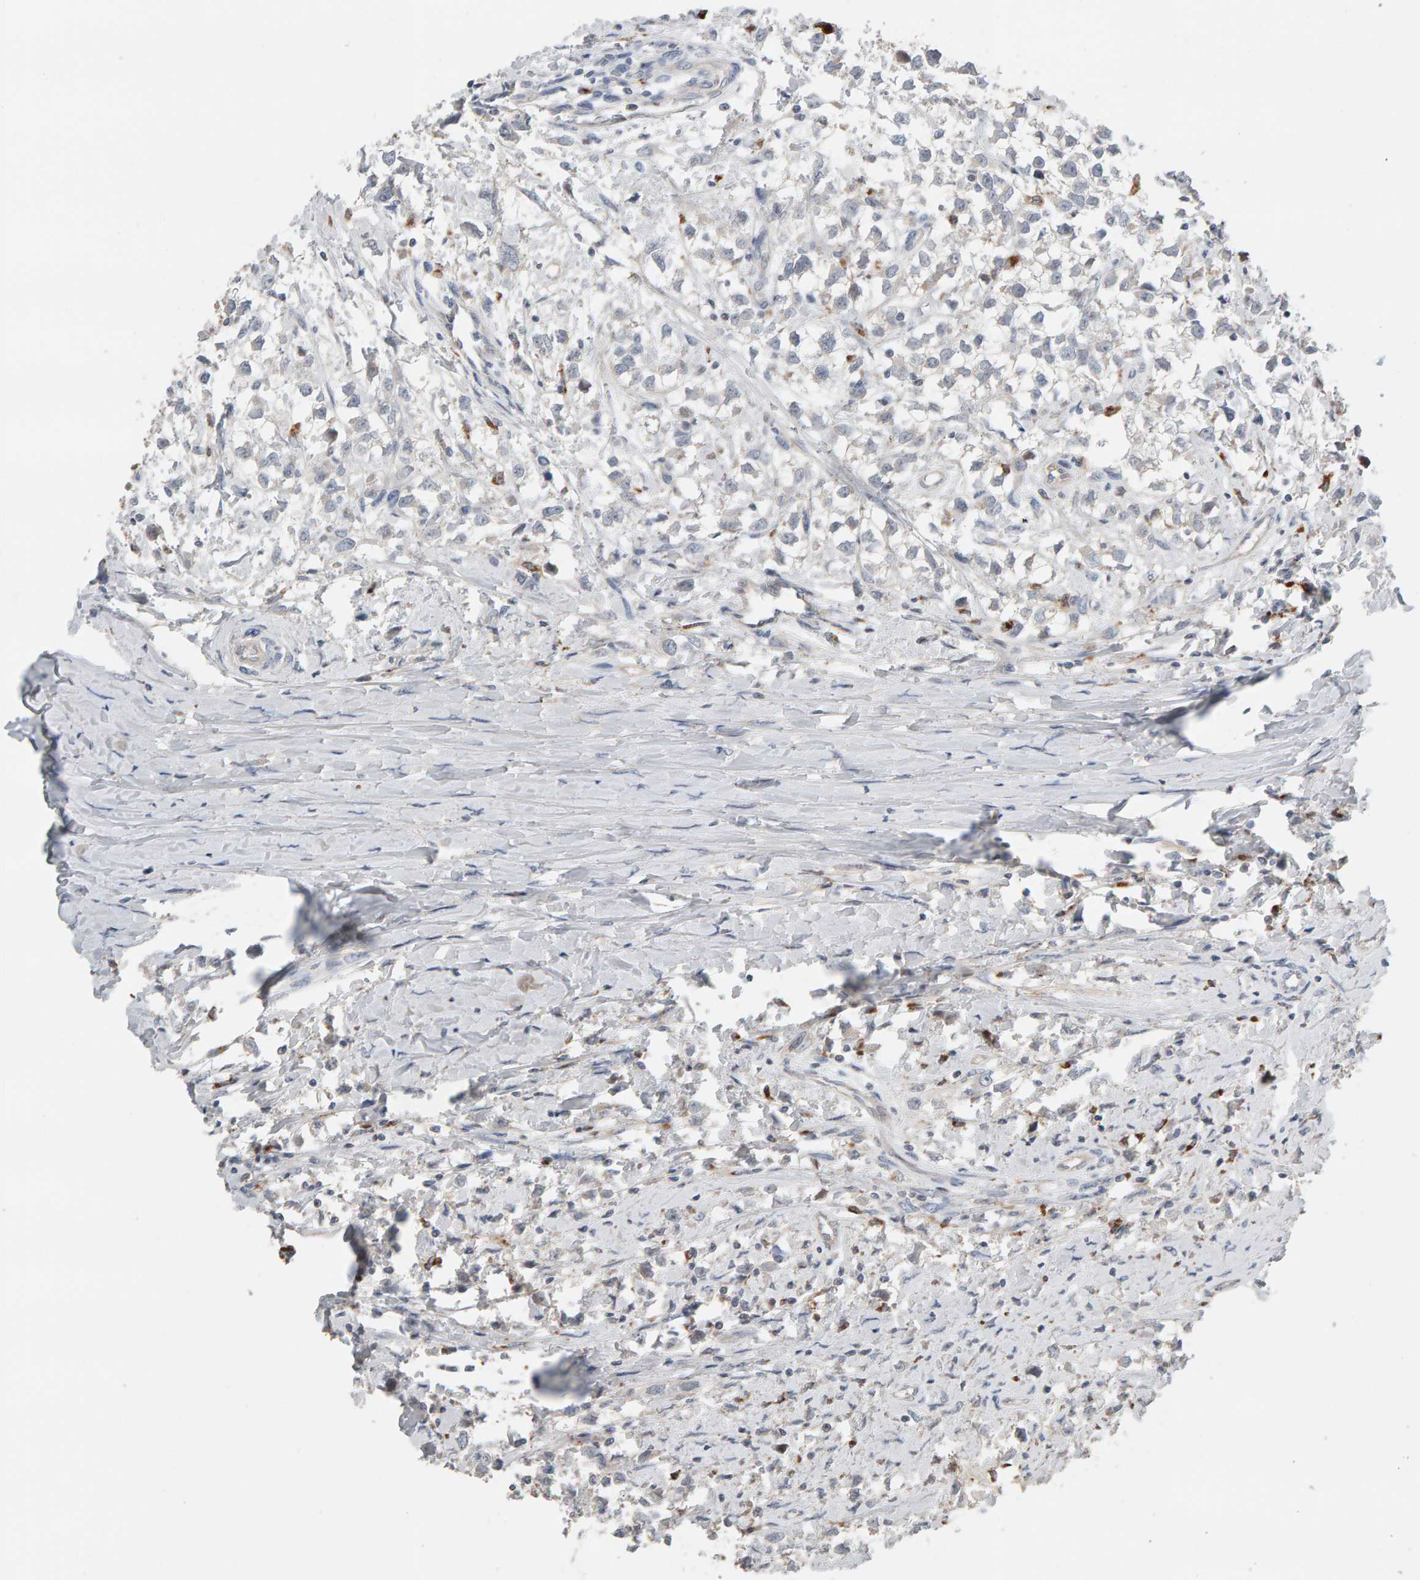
{"staining": {"intensity": "negative", "quantity": "none", "location": "none"}, "tissue": "testis cancer", "cell_type": "Tumor cells", "image_type": "cancer", "snomed": [{"axis": "morphology", "description": "Seminoma, NOS"}, {"axis": "morphology", "description": "Carcinoma, Embryonal, NOS"}, {"axis": "topography", "description": "Testis"}], "caption": "This image is of testis cancer (seminoma) stained with immunohistochemistry to label a protein in brown with the nuclei are counter-stained blue. There is no expression in tumor cells. Nuclei are stained in blue.", "gene": "IPPK", "patient": {"sex": "male", "age": 51}}